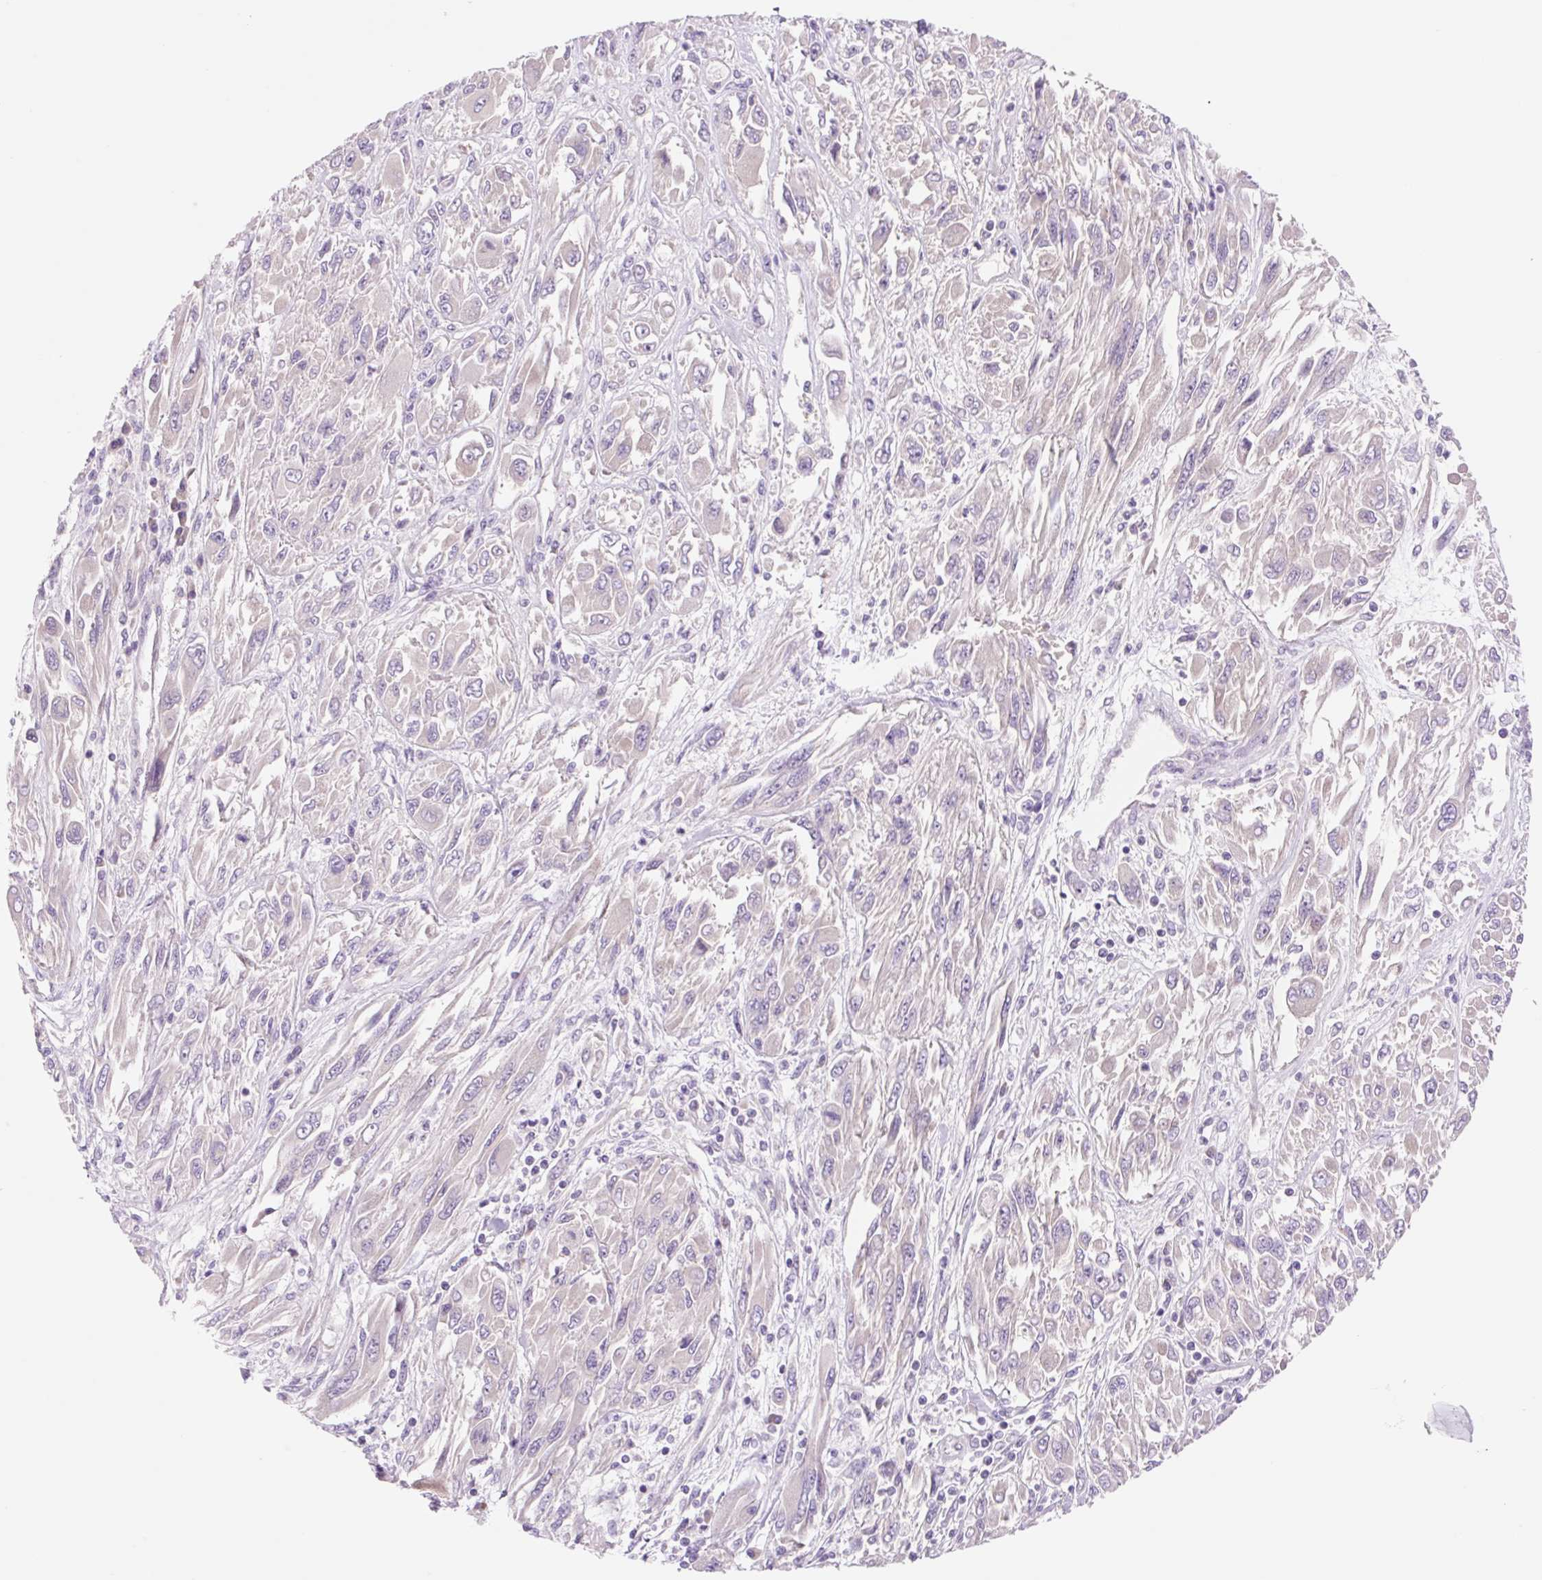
{"staining": {"intensity": "negative", "quantity": "none", "location": "none"}, "tissue": "melanoma", "cell_type": "Tumor cells", "image_type": "cancer", "snomed": [{"axis": "morphology", "description": "Malignant melanoma, NOS"}, {"axis": "topography", "description": "Skin"}], "caption": "Histopathology image shows no protein staining in tumor cells of malignant melanoma tissue.", "gene": "CELF6", "patient": {"sex": "female", "age": 91}}